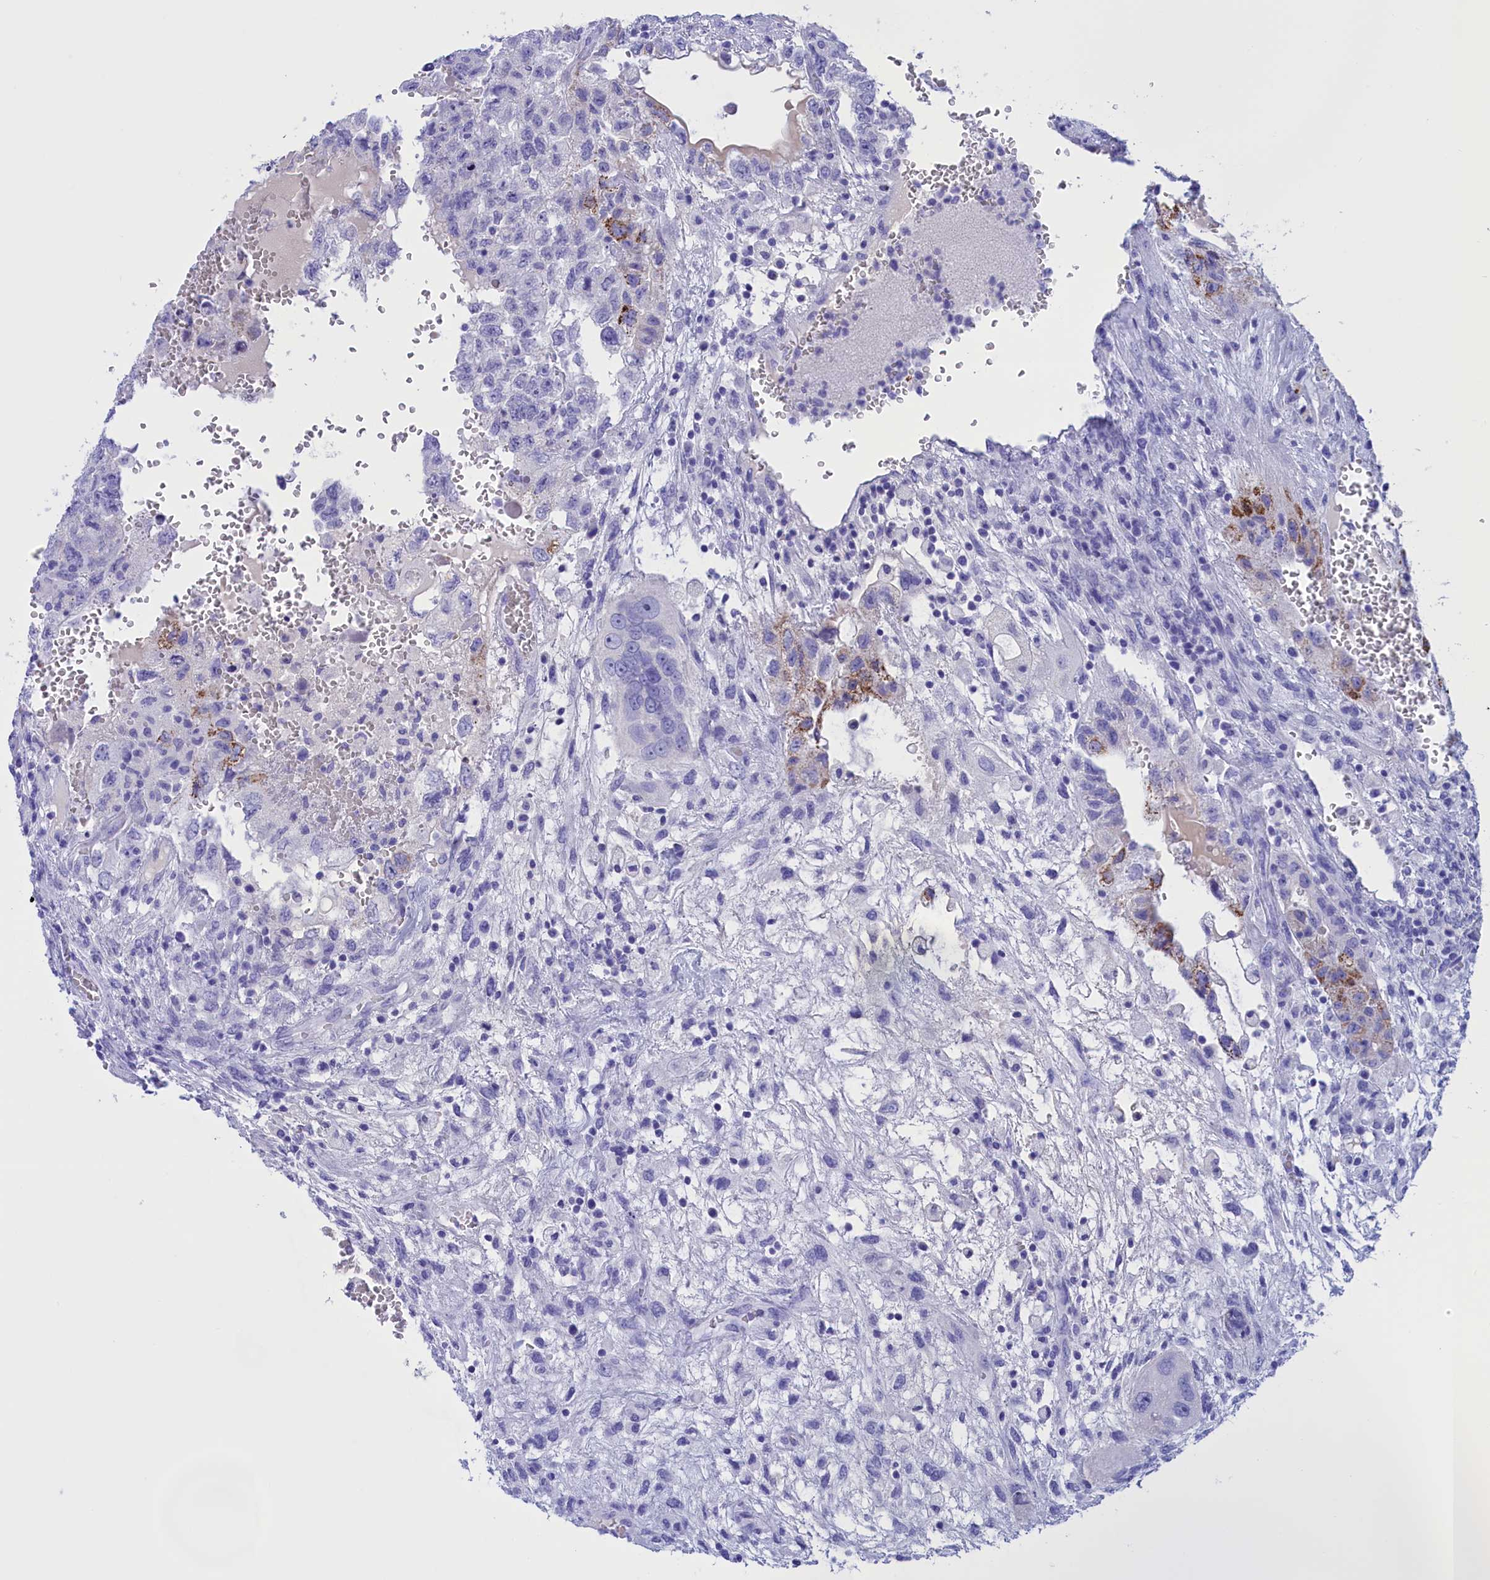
{"staining": {"intensity": "negative", "quantity": "none", "location": "none"}, "tissue": "testis cancer", "cell_type": "Tumor cells", "image_type": "cancer", "snomed": [{"axis": "morphology", "description": "Carcinoma, Embryonal, NOS"}, {"axis": "topography", "description": "Testis"}], "caption": "There is no significant staining in tumor cells of testis embryonal carcinoma.", "gene": "BRI3", "patient": {"sex": "male", "age": 36}}